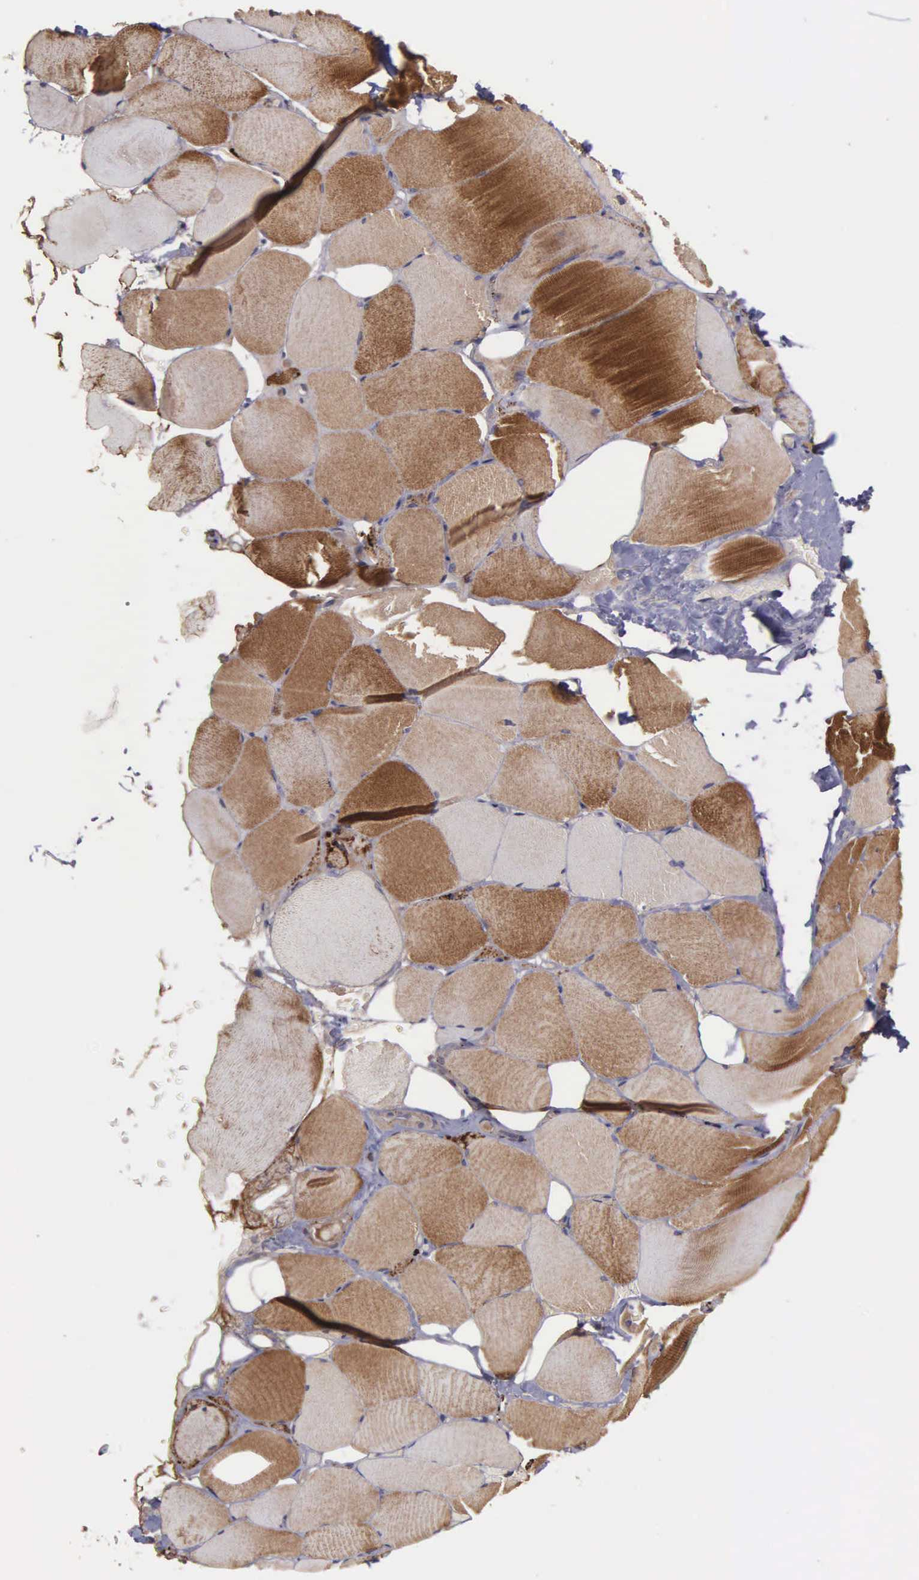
{"staining": {"intensity": "moderate", "quantity": "25%-75%", "location": "cytoplasmic/membranous"}, "tissue": "skeletal muscle", "cell_type": "Myocytes", "image_type": "normal", "snomed": [{"axis": "morphology", "description": "Normal tissue, NOS"}, {"axis": "topography", "description": "Skeletal muscle"}, {"axis": "topography", "description": "Parathyroid gland"}], "caption": "Skeletal muscle stained with DAB (3,3'-diaminobenzidine) immunohistochemistry displays medium levels of moderate cytoplasmic/membranous staining in approximately 25%-75% of myocytes.", "gene": "RTL10", "patient": {"sex": "female", "age": 37}}